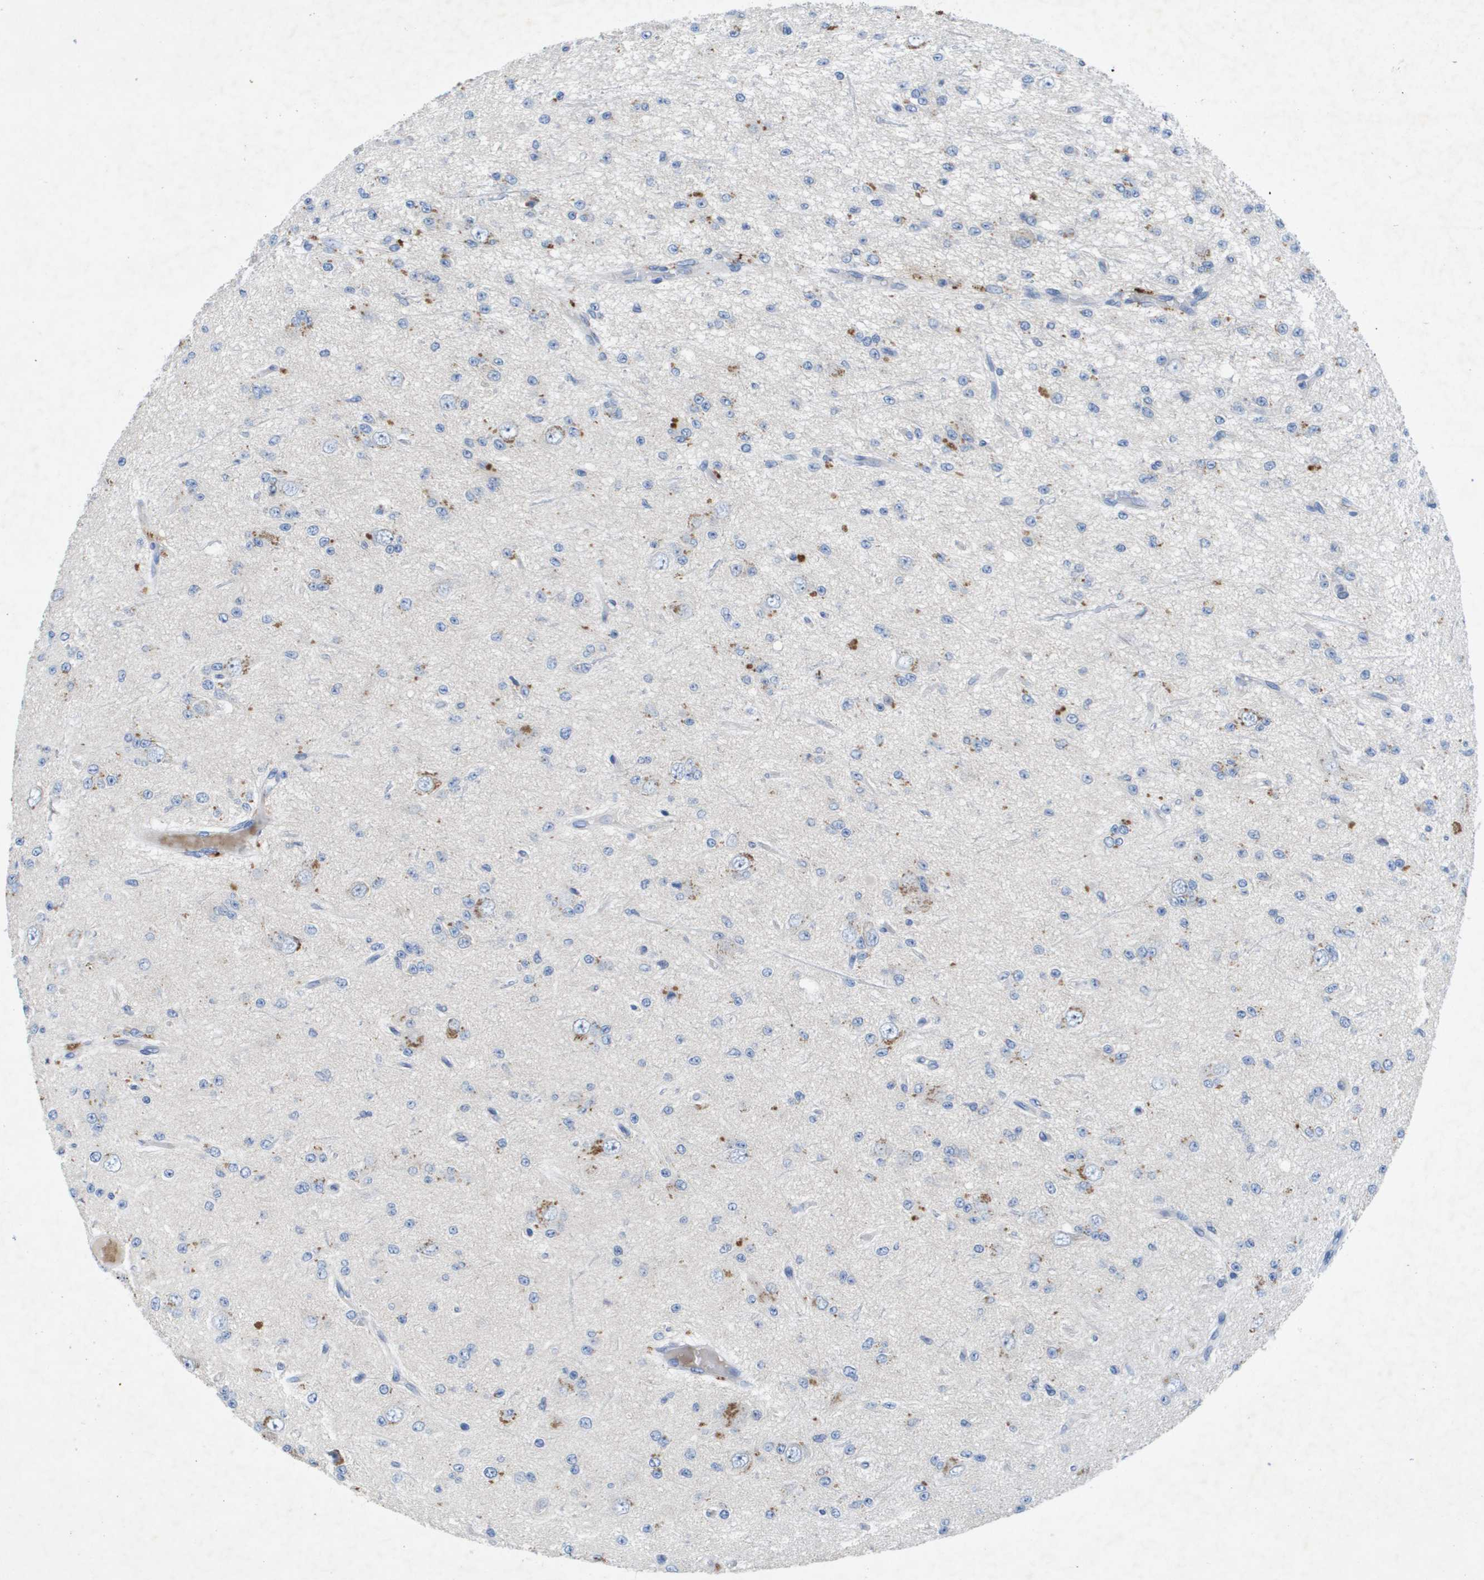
{"staining": {"intensity": "moderate", "quantity": "<25%", "location": "cytoplasmic/membranous"}, "tissue": "glioma", "cell_type": "Tumor cells", "image_type": "cancer", "snomed": [{"axis": "morphology", "description": "Glioma, malignant, Low grade"}, {"axis": "topography", "description": "Brain"}], "caption": "The image shows immunohistochemical staining of glioma. There is moderate cytoplasmic/membranous positivity is identified in about <25% of tumor cells.", "gene": "LIPG", "patient": {"sex": "male", "age": 38}}